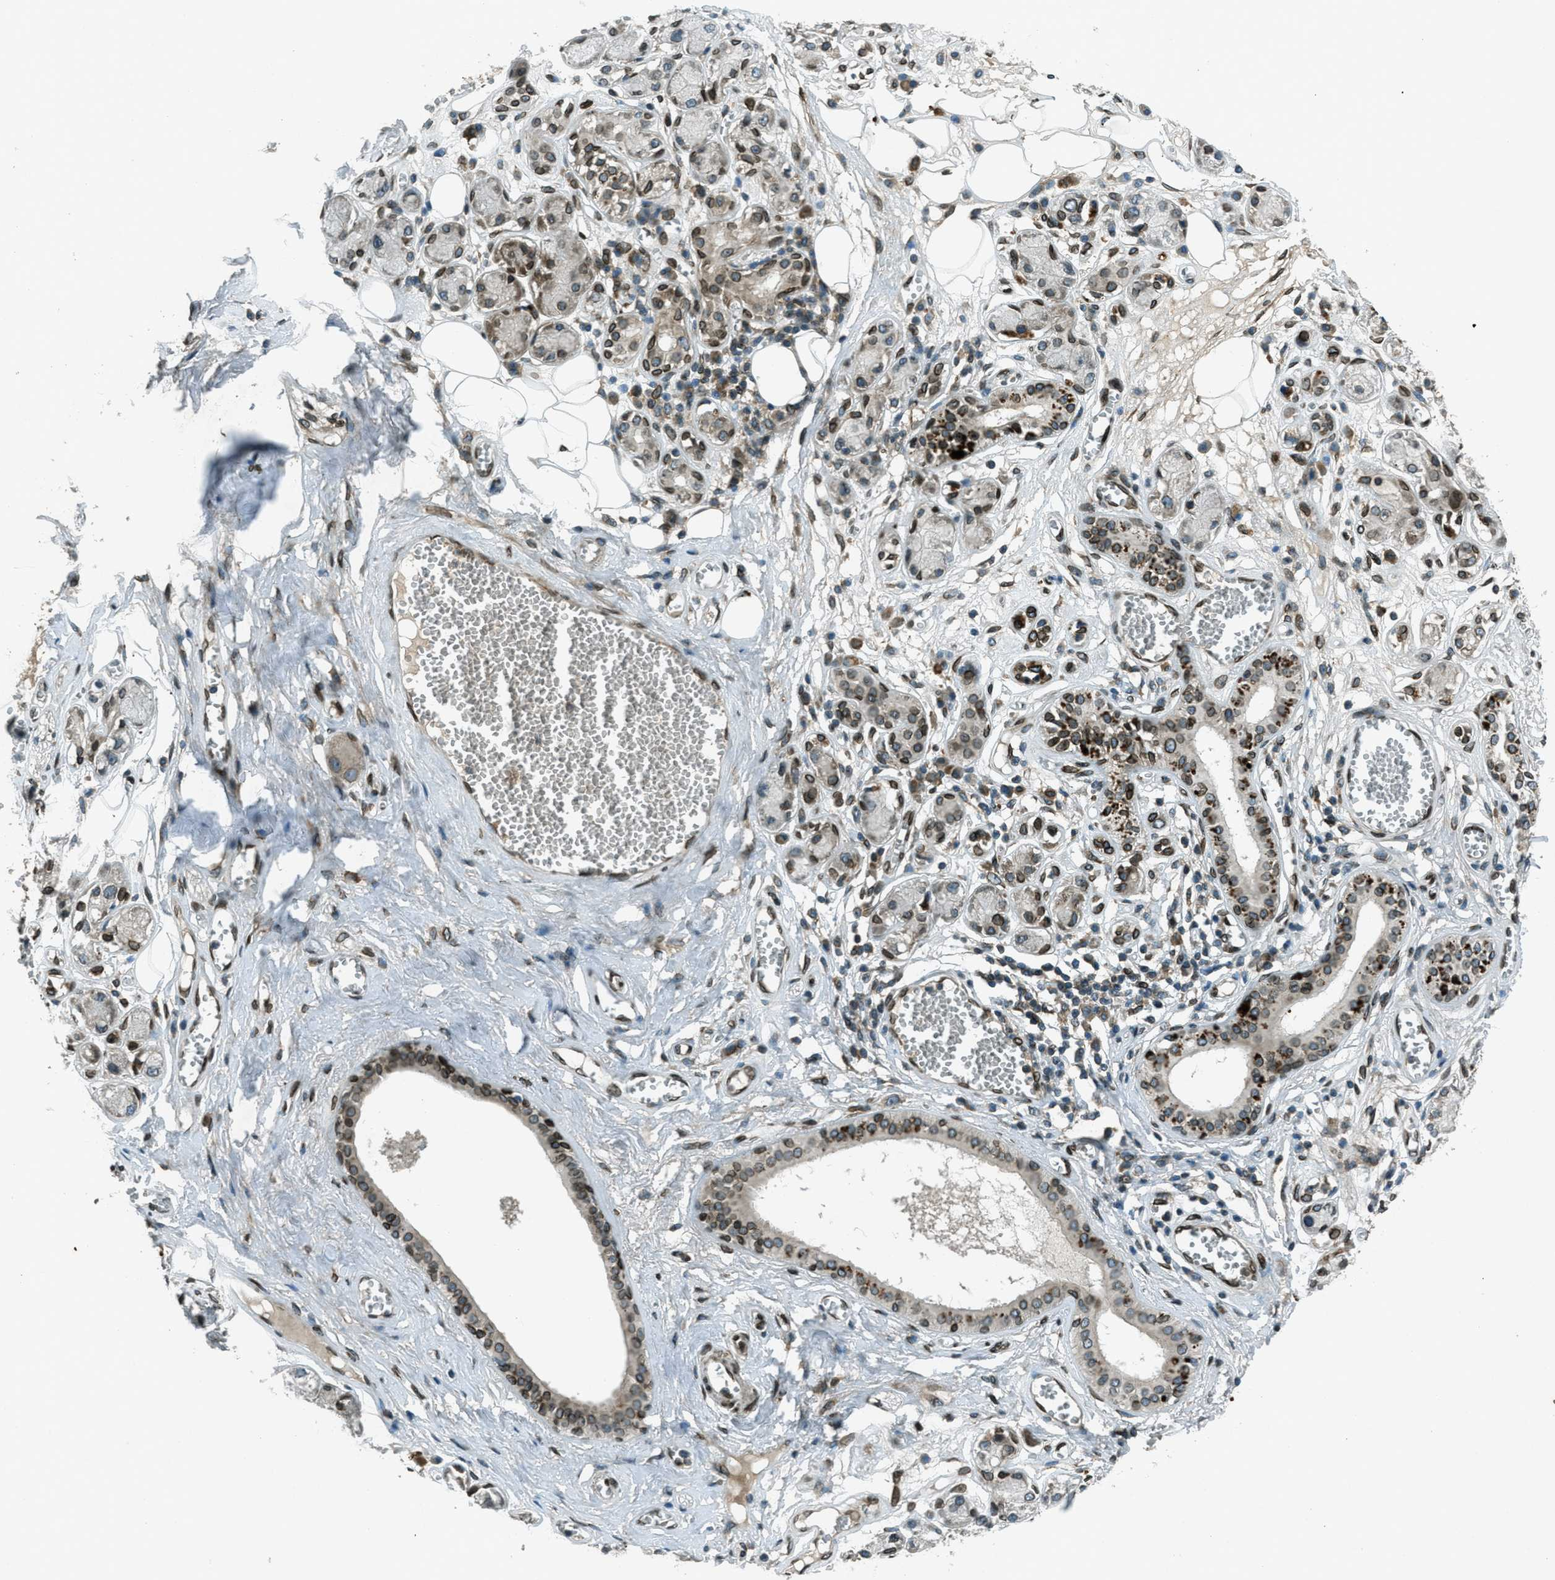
{"staining": {"intensity": "weak", "quantity": ">75%", "location": "cytoplasmic/membranous,nuclear"}, "tissue": "adipose tissue", "cell_type": "Adipocytes", "image_type": "normal", "snomed": [{"axis": "morphology", "description": "Normal tissue, NOS"}, {"axis": "morphology", "description": "Inflammation, NOS"}, {"axis": "topography", "description": "Salivary gland"}, {"axis": "topography", "description": "Peripheral nerve tissue"}], "caption": "Normal adipose tissue was stained to show a protein in brown. There is low levels of weak cytoplasmic/membranous,nuclear staining in about >75% of adipocytes.", "gene": "LEMD2", "patient": {"sex": "female", "age": 75}}